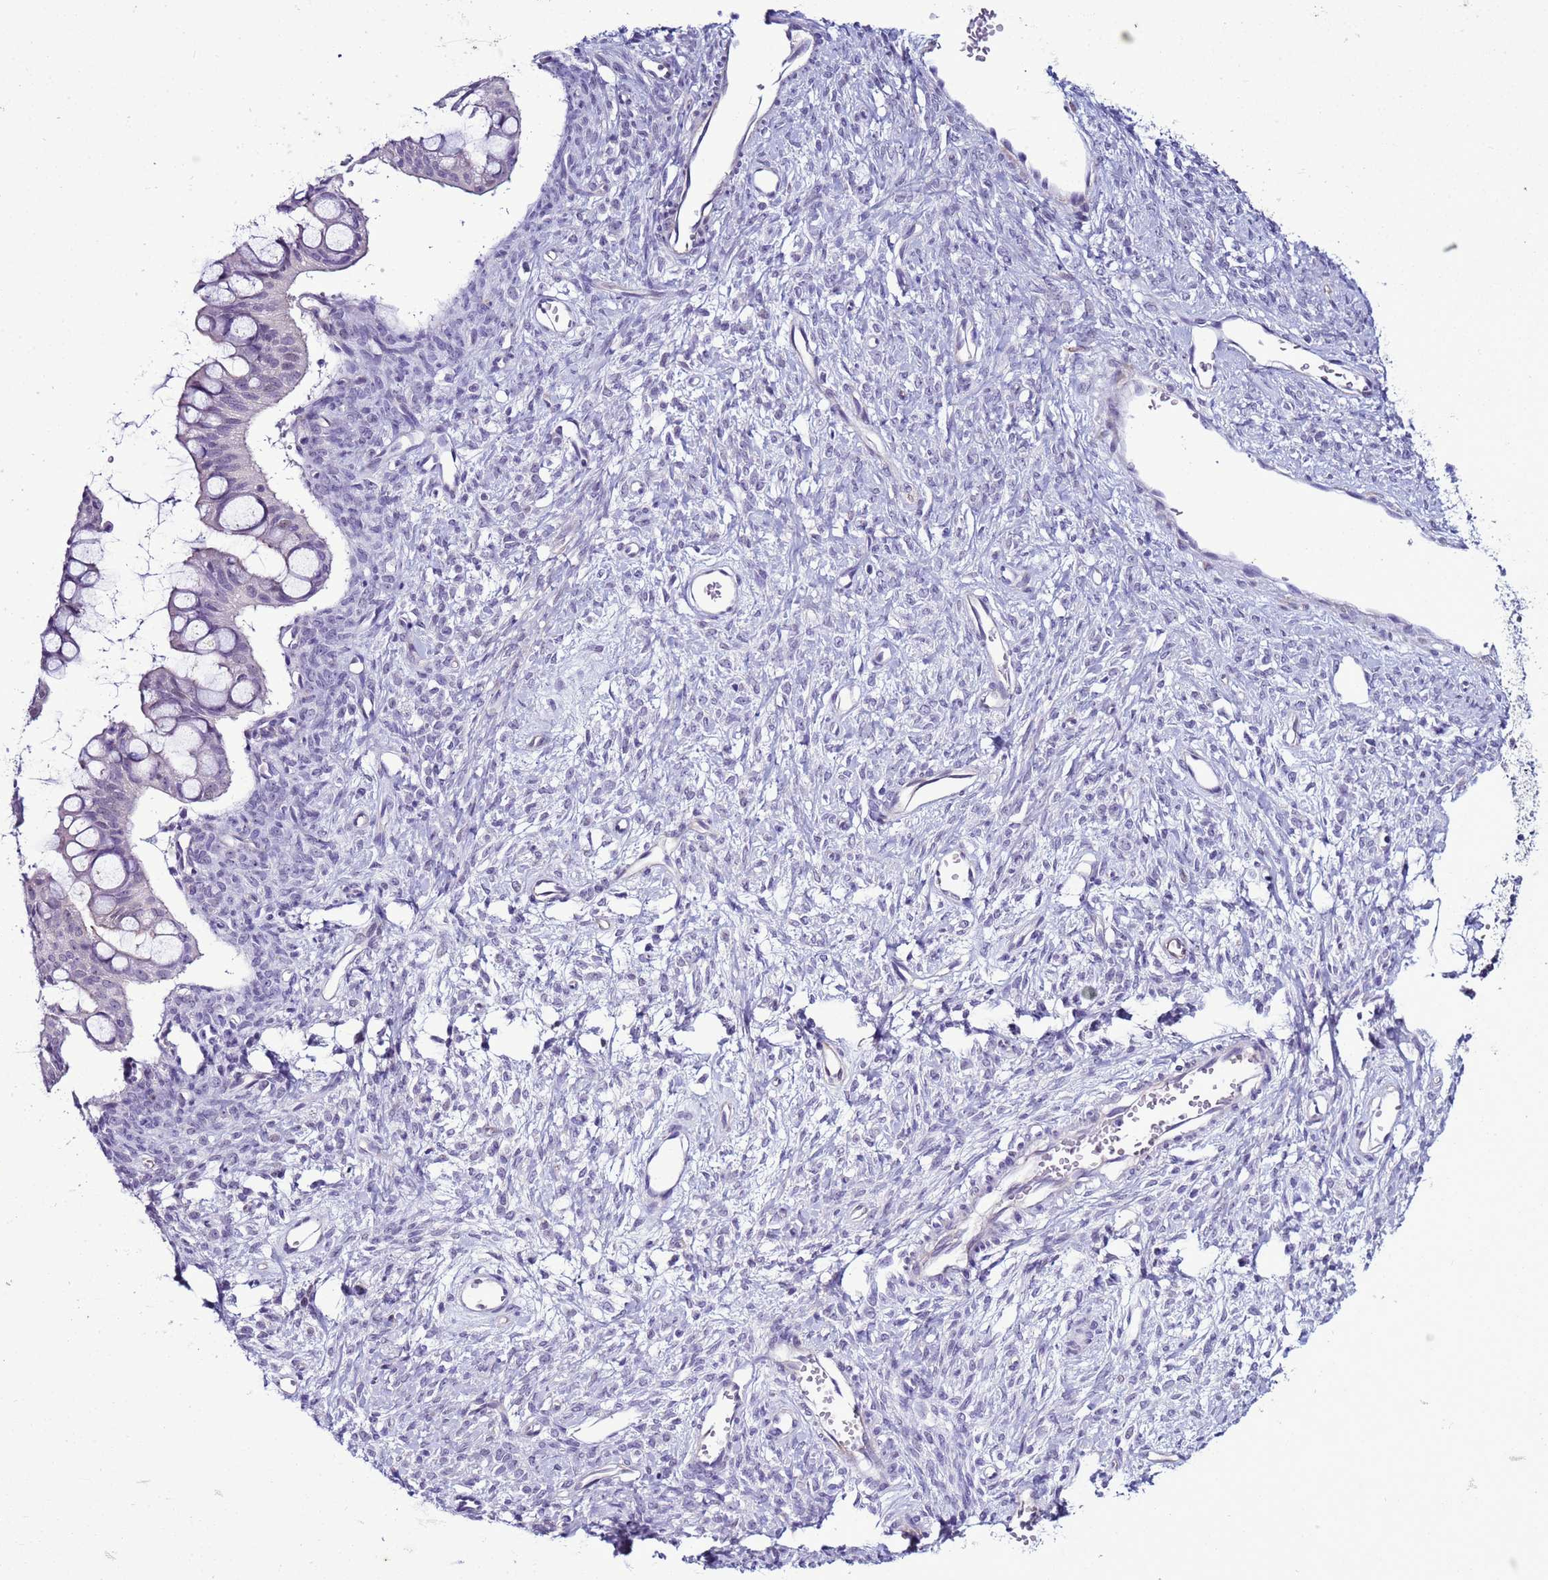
{"staining": {"intensity": "negative", "quantity": "none", "location": "none"}, "tissue": "ovarian cancer", "cell_type": "Tumor cells", "image_type": "cancer", "snomed": [{"axis": "morphology", "description": "Cystadenocarcinoma, mucinous, NOS"}, {"axis": "topography", "description": "Ovary"}], "caption": "The histopathology image demonstrates no significant staining in tumor cells of mucinous cystadenocarcinoma (ovarian).", "gene": "LRRC10B", "patient": {"sex": "female", "age": 73}}